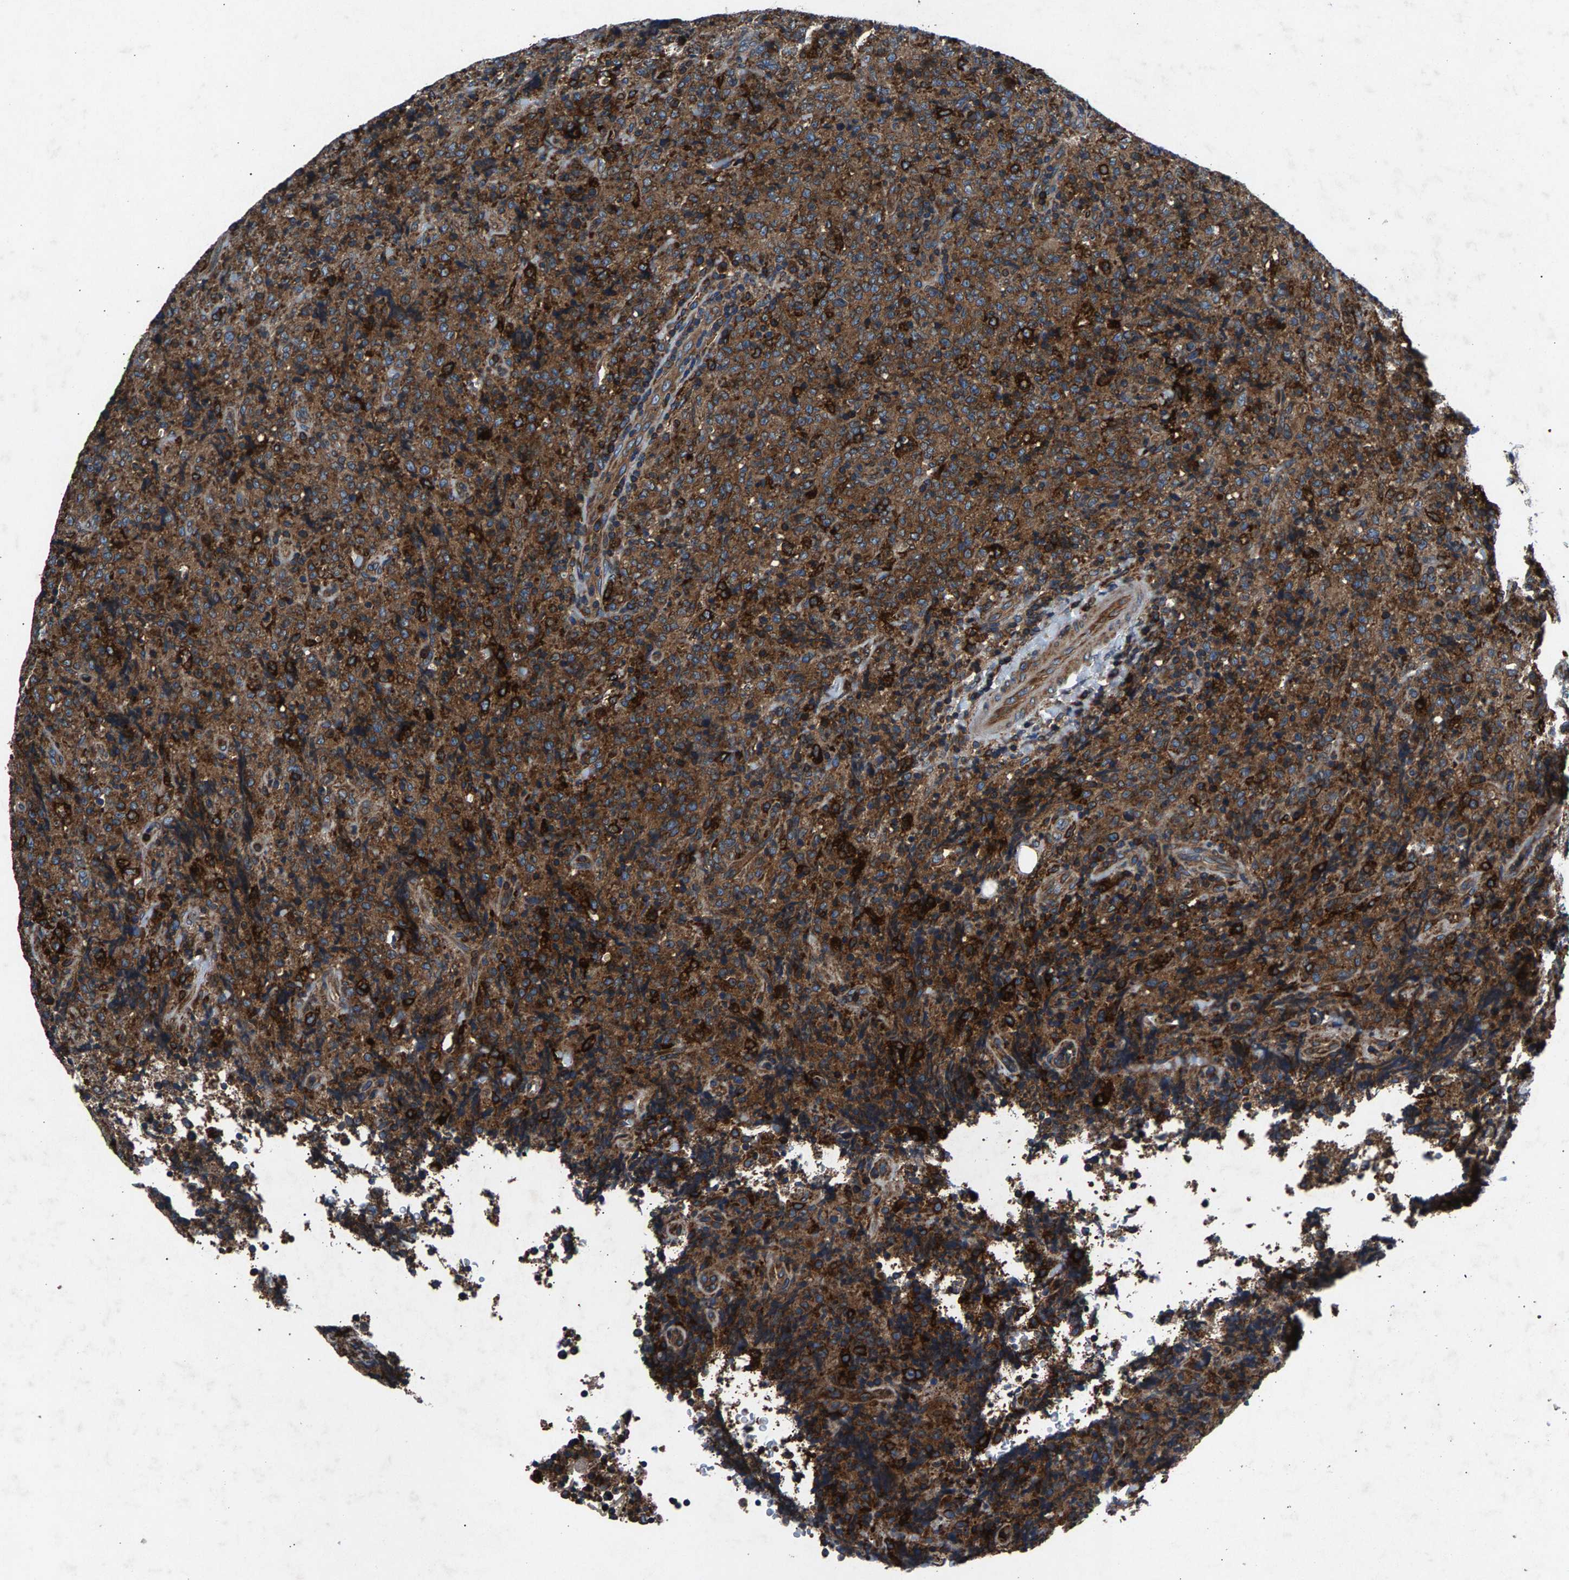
{"staining": {"intensity": "strong", "quantity": ">75%", "location": "cytoplasmic/membranous"}, "tissue": "lymphoma", "cell_type": "Tumor cells", "image_type": "cancer", "snomed": [{"axis": "morphology", "description": "Malignant lymphoma, non-Hodgkin's type, High grade"}, {"axis": "topography", "description": "Tonsil"}], "caption": "IHC of lymphoma reveals high levels of strong cytoplasmic/membranous positivity in approximately >75% of tumor cells.", "gene": "LPCAT1", "patient": {"sex": "female", "age": 36}}